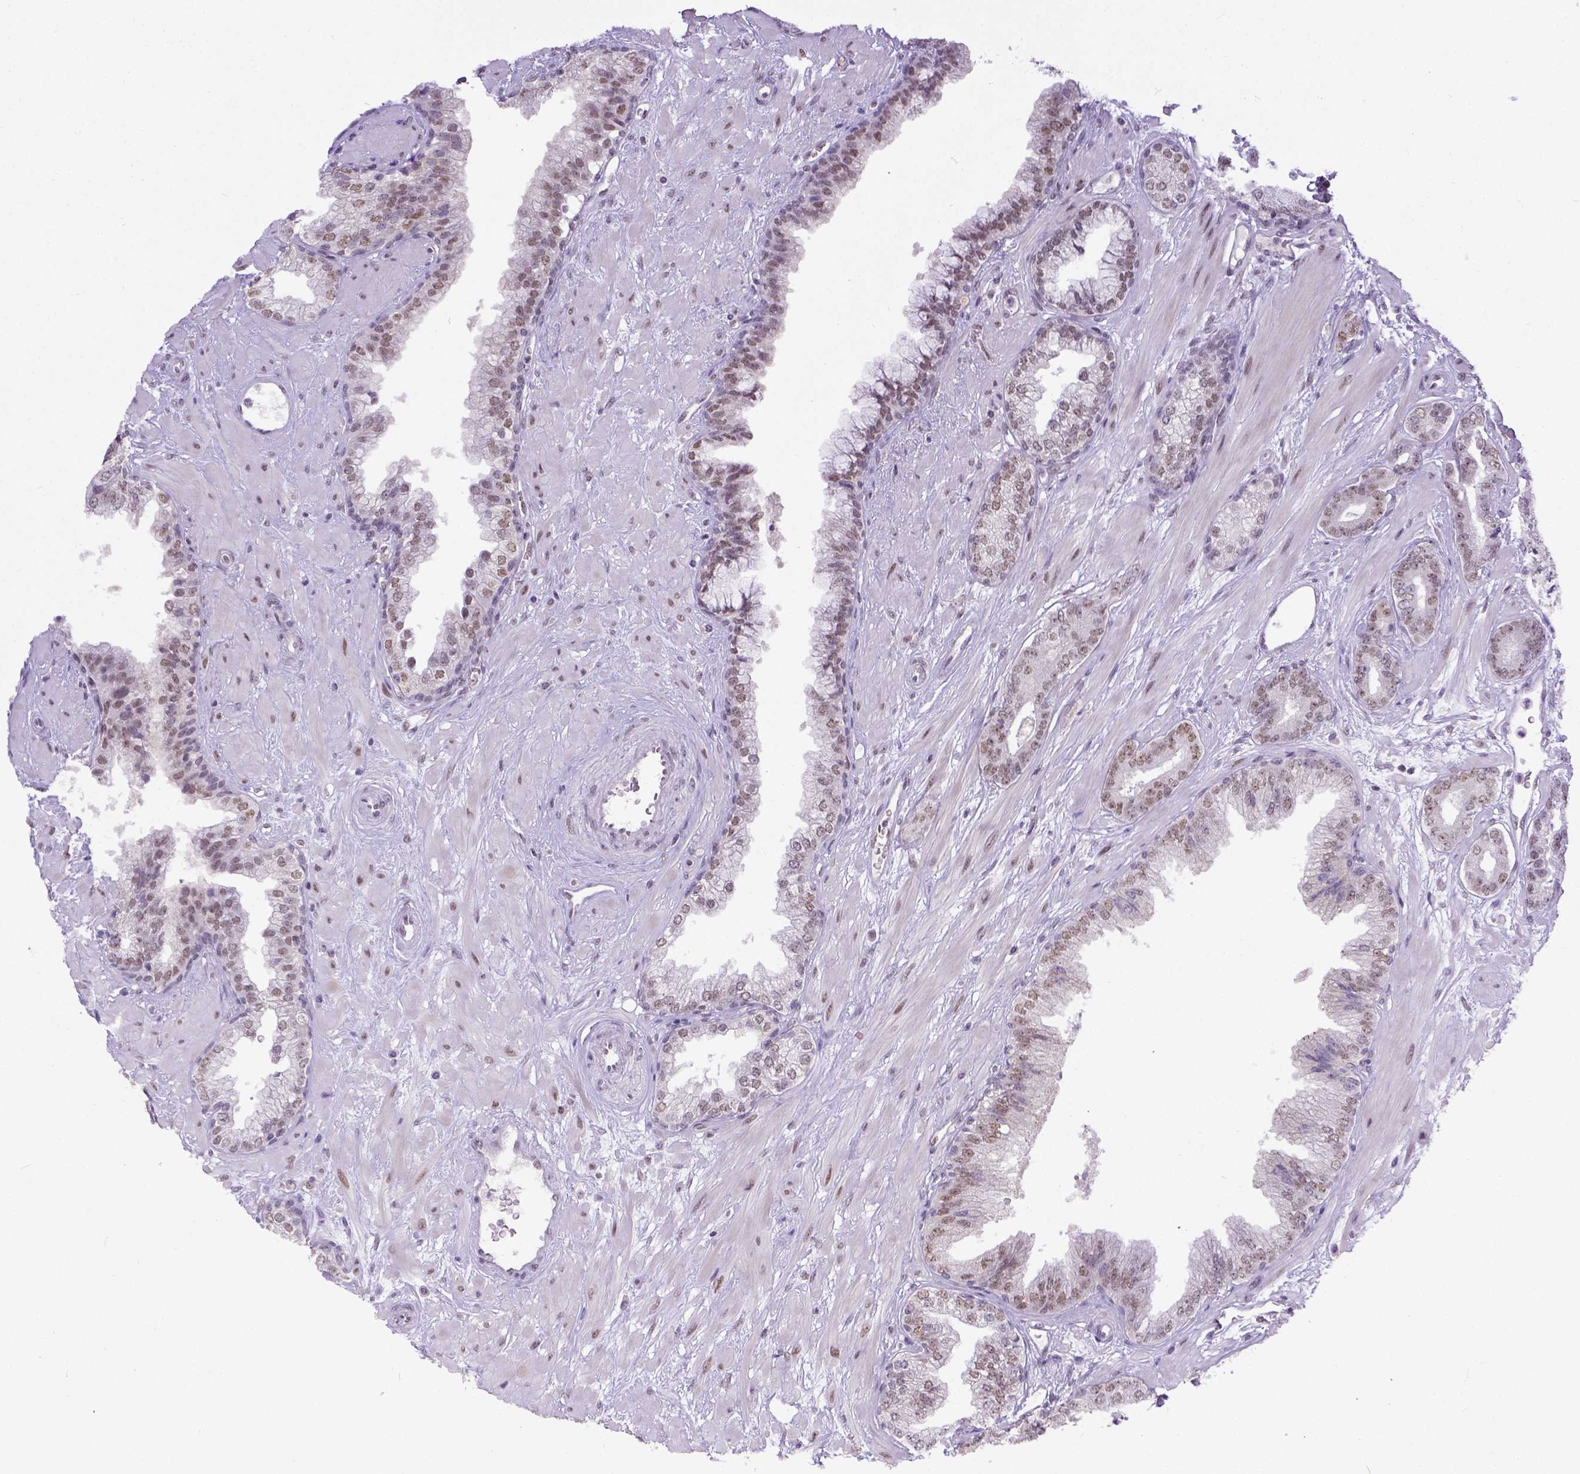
{"staining": {"intensity": "weak", "quantity": ">75%", "location": "nuclear"}, "tissue": "prostate cancer", "cell_type": "Tumor cells", "image_type": "cancer", "snomed": [{"axis": "morphology", "description": "Adenocarcinoma, Low grade"}, {"axis": "topography", "description": "Prostate"}], "caption": "Human adenocarcinoma (low-grade) (prostate) stained with a brown dye reveals weak nuclear positive staining in approximately >75% of tumor cells.", "gene": "ERCC1", "patient": {"sex": "male", "age": 61}}